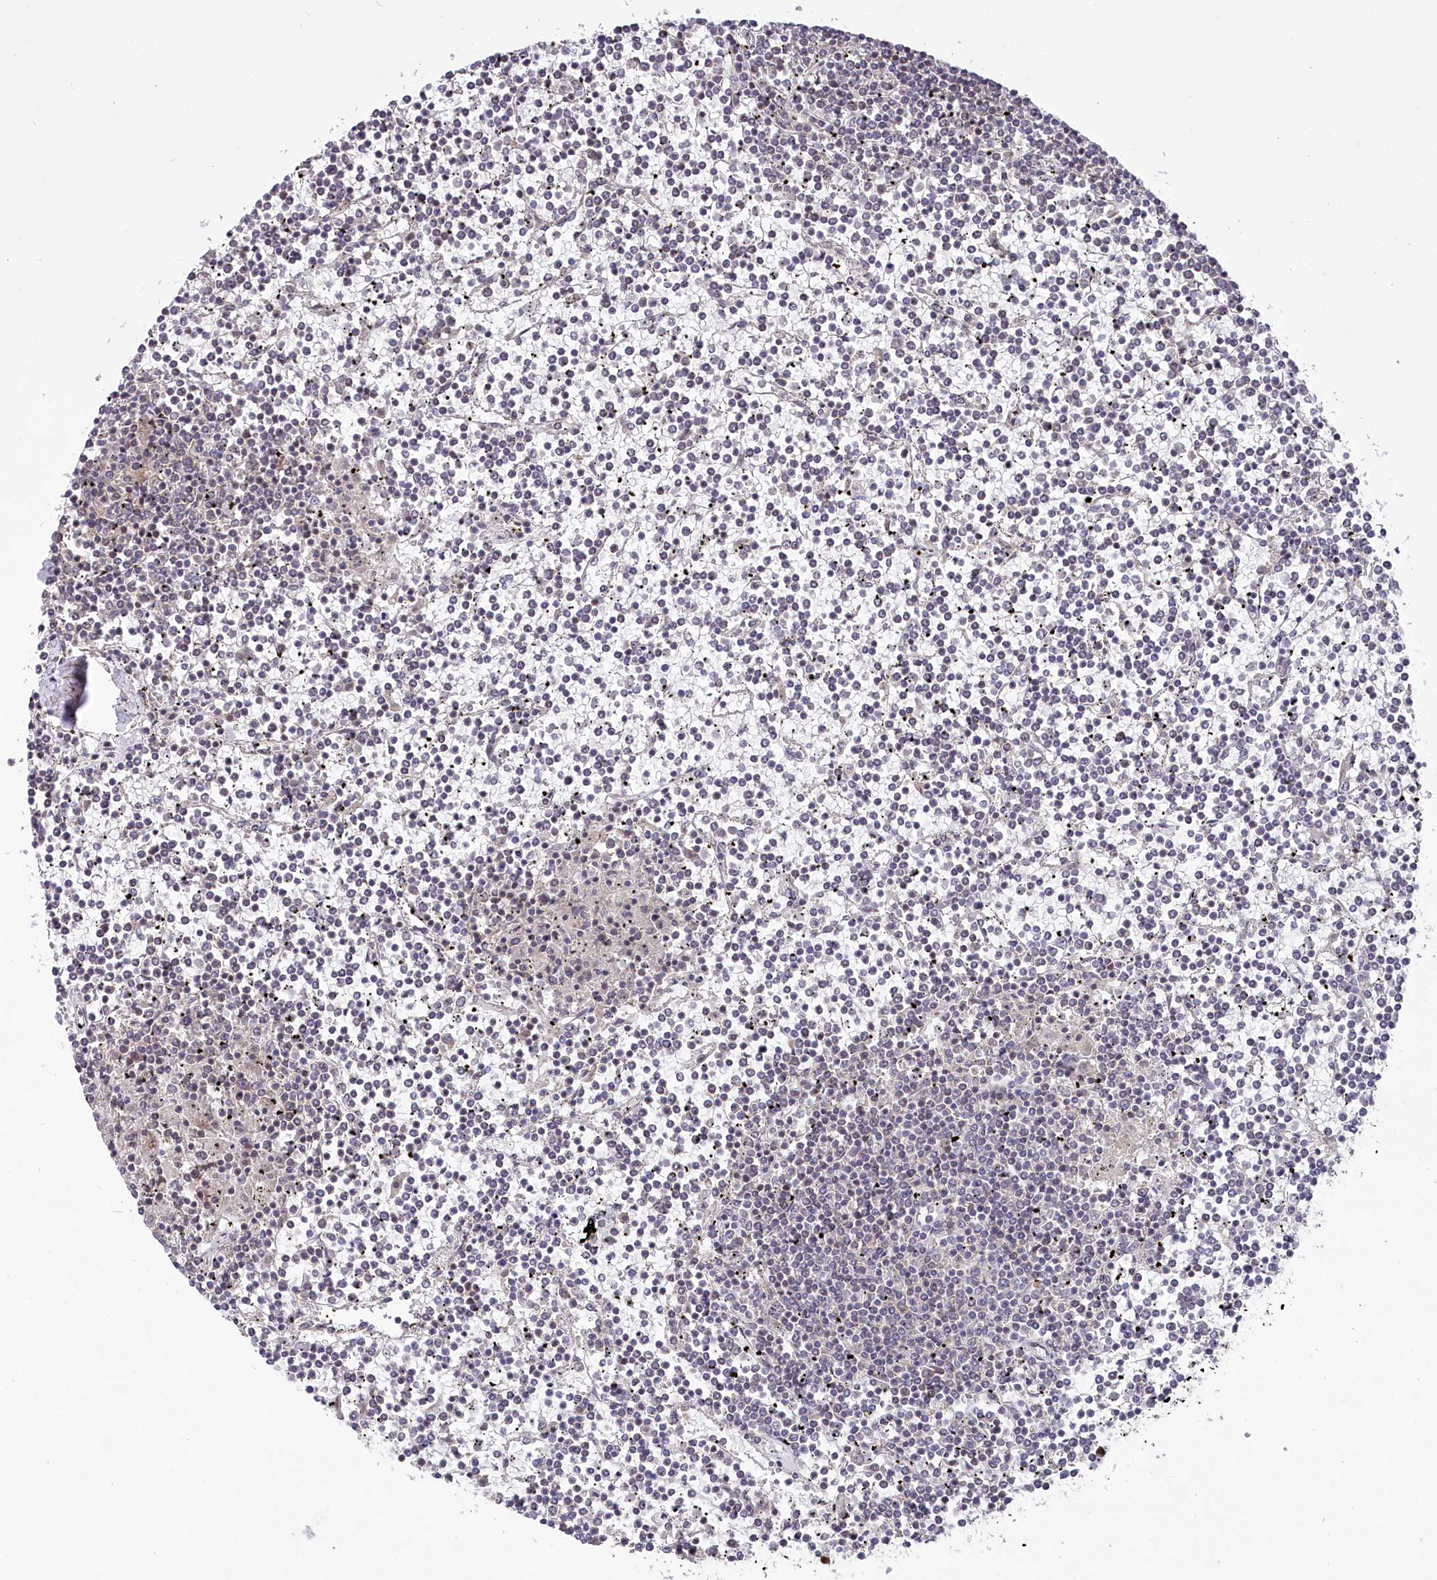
{"staining": {"intensity": "negative", "quantity": "none", "location": "none"}, "tissue": "lymphoma", "cell_type": "Tumor cells", "image_type": "cancer", "snomed": [{"axis": "morphology", "description": "Malignant lymphoma, non-Hodgkin's type, Low grade"}, {"axis": "topography", "description": "Spleen"}], "caption": "Human lymphoma stained for a protein using IHC displays no expression in tumor cells.", "gene": "CGGBP1", "patient": {"sex": "female", "age": 19}}